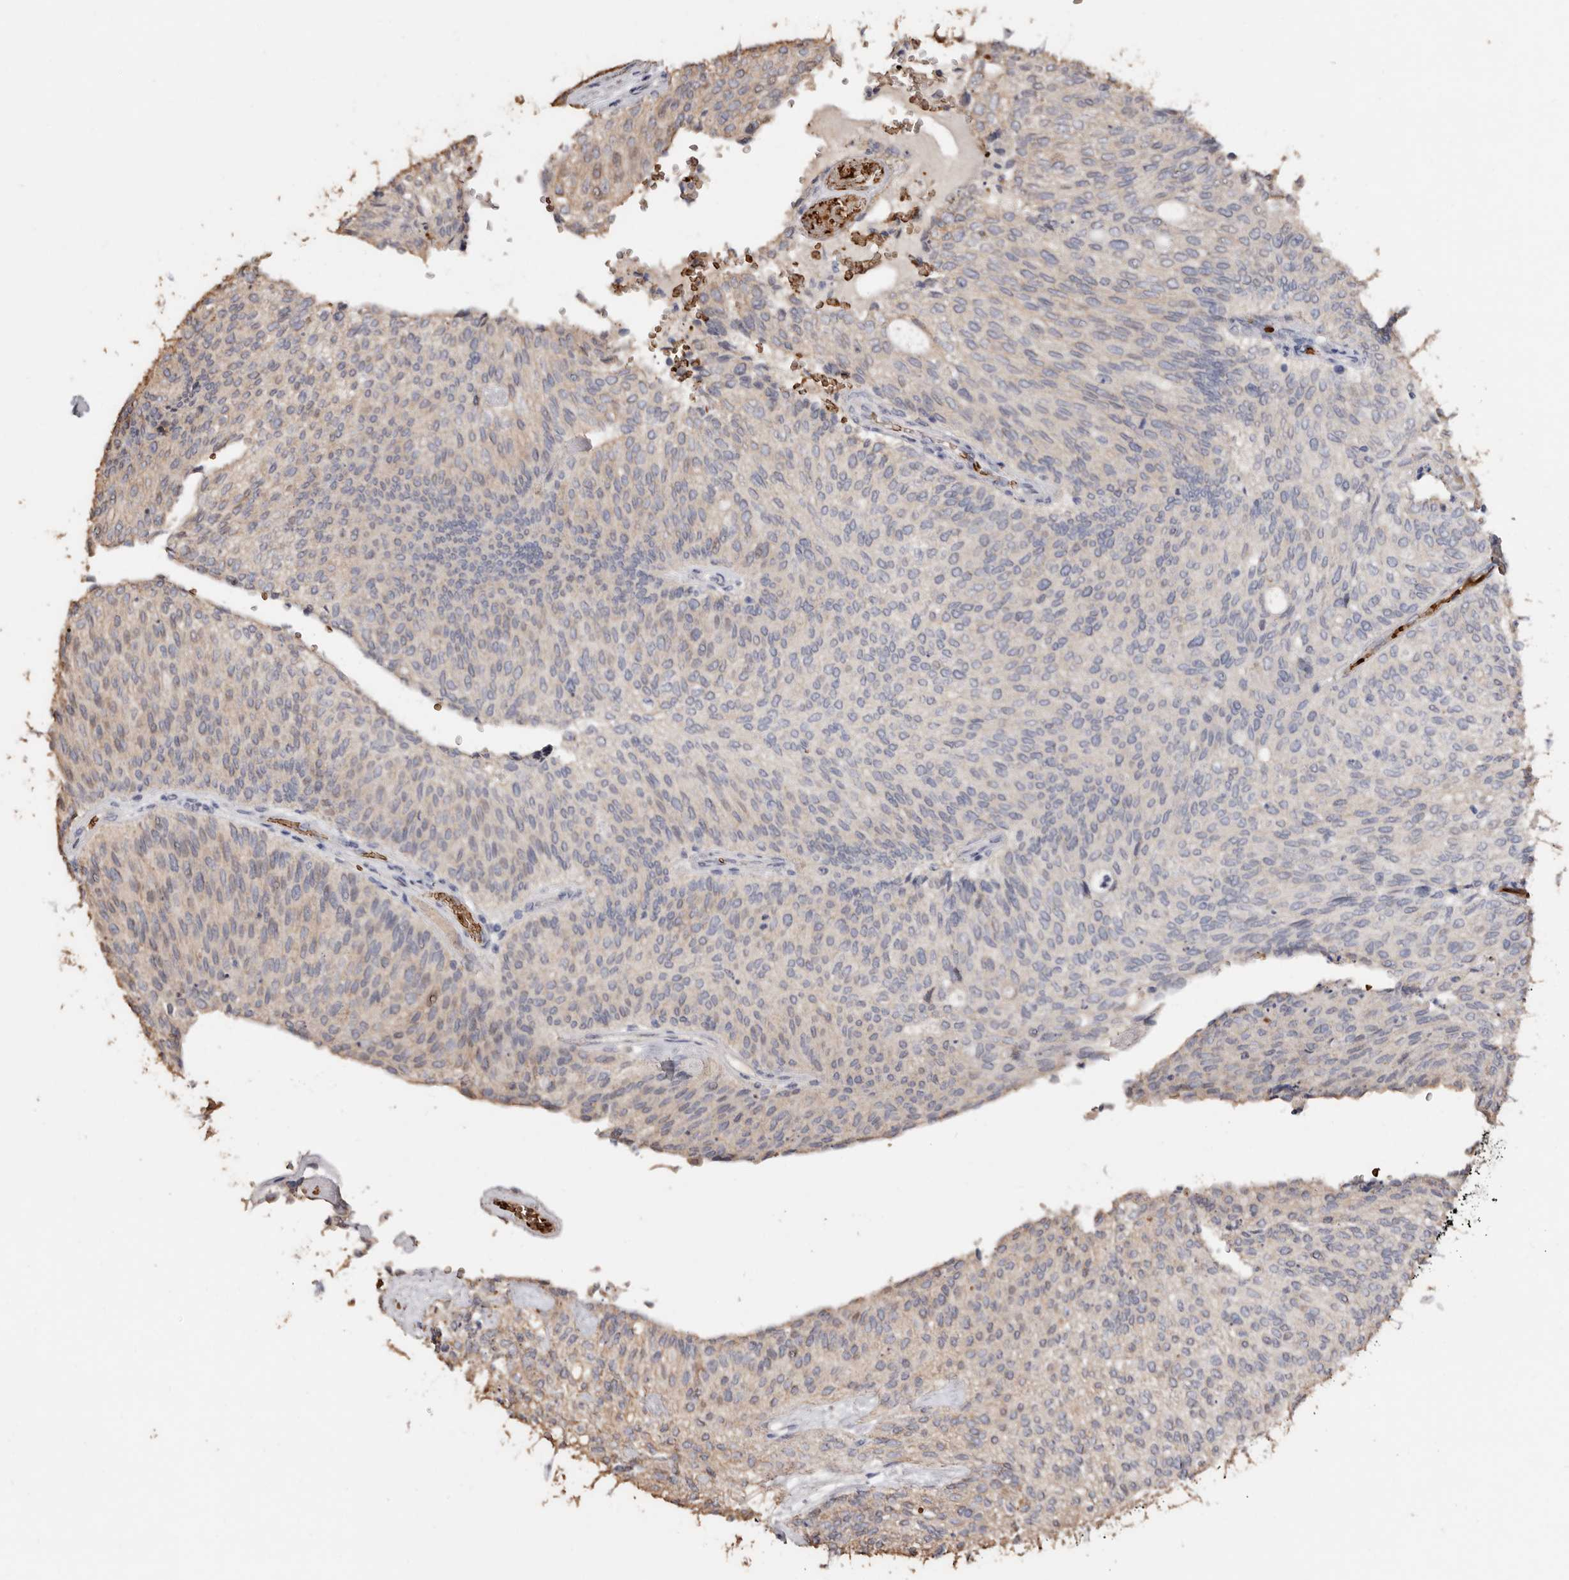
{"staining": {"intensity": "weak", "quantity": "<25%", "location": "cytoplasmic/membranous"}, "tissue": "urothelial cancer", "cell_type": "Tumor cells", "image_type": "cancer", "snomed": [{"axis": "morphology", "description": "Urothelial carcinoma, Low grade"}, {"axis": "topography", "description": "Urinary bladder"}], "caption": "DAB immunohistochemical staining of urothelial cancer reveals no significant staining in tumor cells.", "gene": "GRAMD2A", "patient": {"sex": "female", "age": 79}}